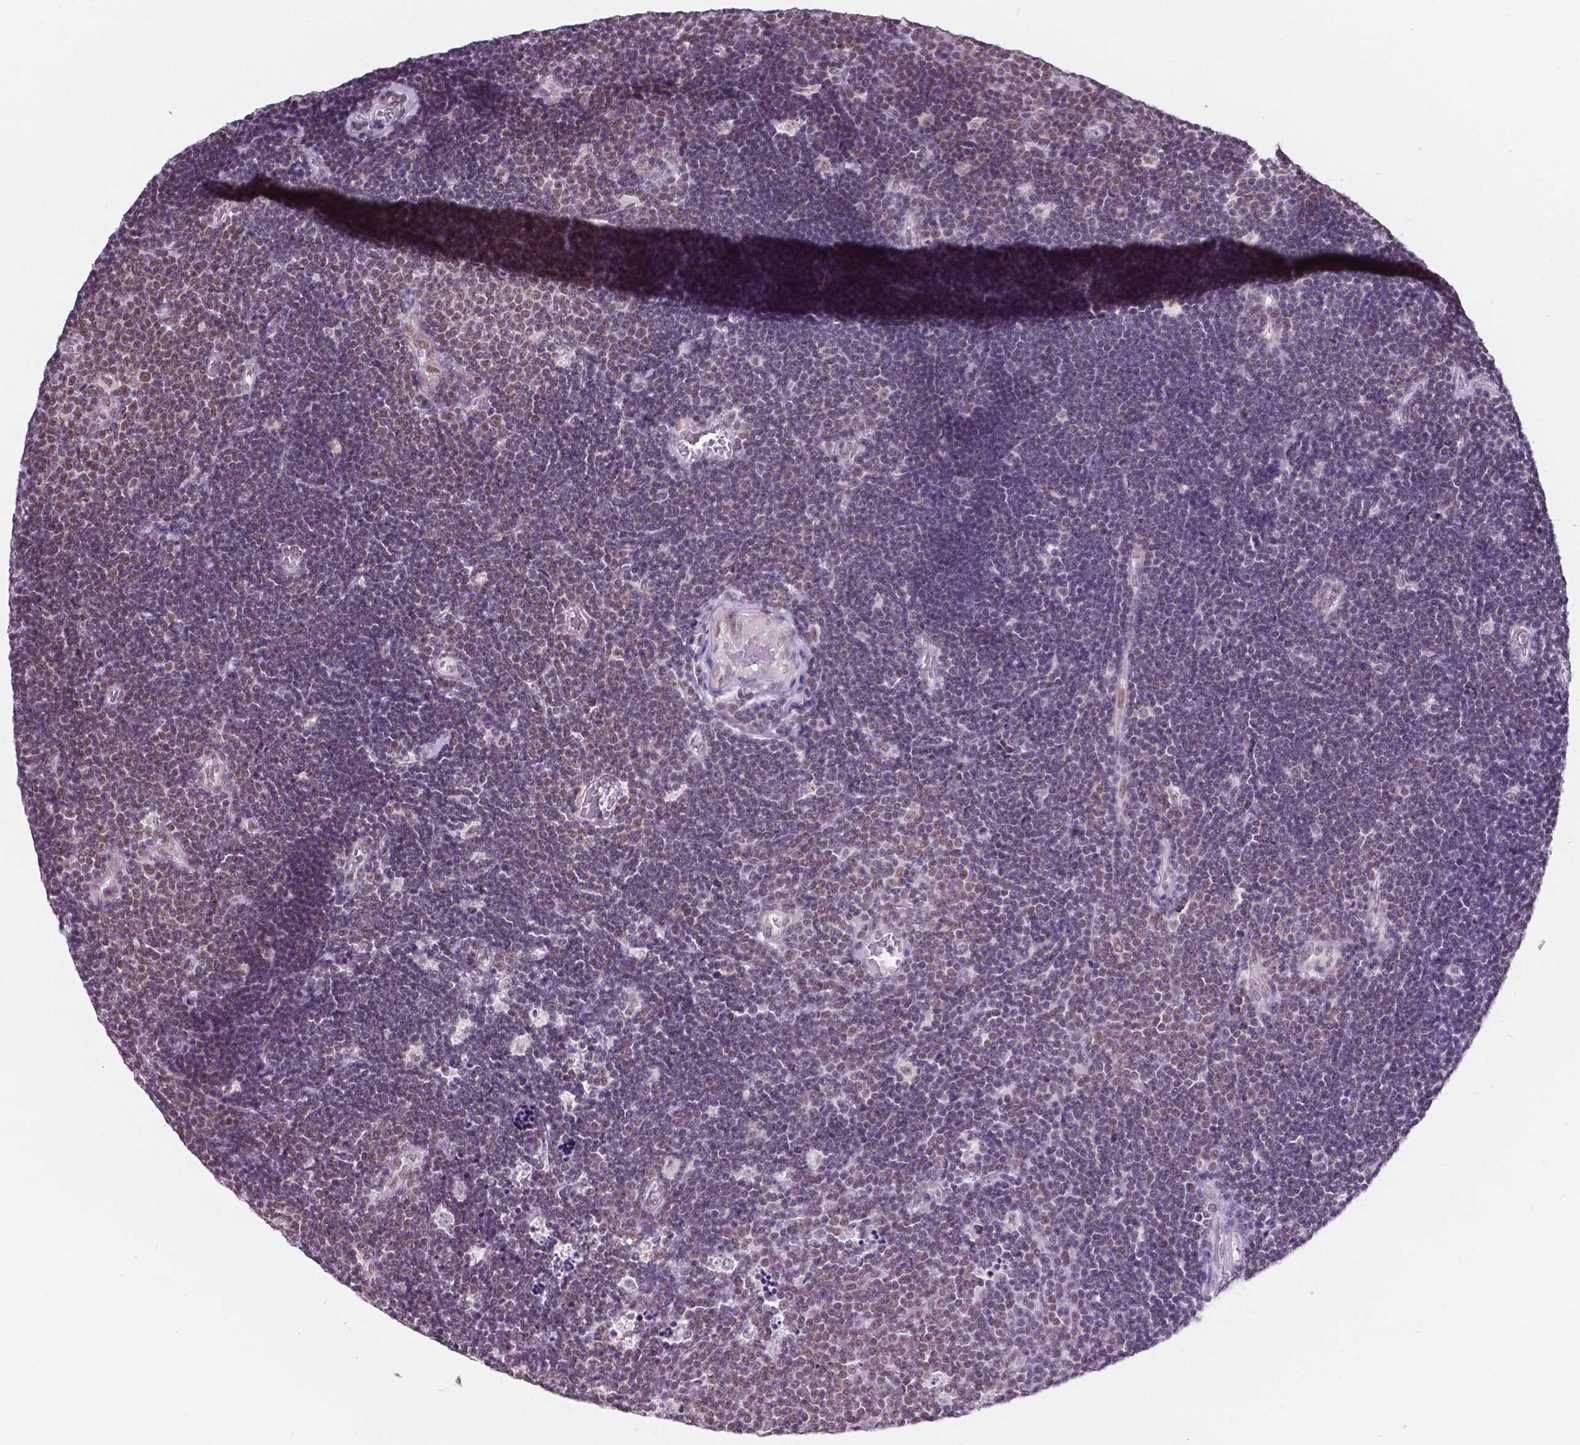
{"staining": {"intensity": "weak", "quantity": "25%-75%", "location": "nuclear"}, "tissue": "lymphoma", "cell_type": "Tumor cells", "image_type": "cancer", "snomed": [{"axis": "morphology", "description": "Malignant lymphoma, non-Hodgkin's type, Low grade"}, {"axis": "topography", "description": "Brain"}], "caption": "The immunohistochemical stain shows weak nuclear staining in tumor cells of lymphoma tissue. (Brightfield microscopy of DAB IHC at high magnification).", "gene": "BCAS2", "patient": {"sex": "female", "age": 66}}